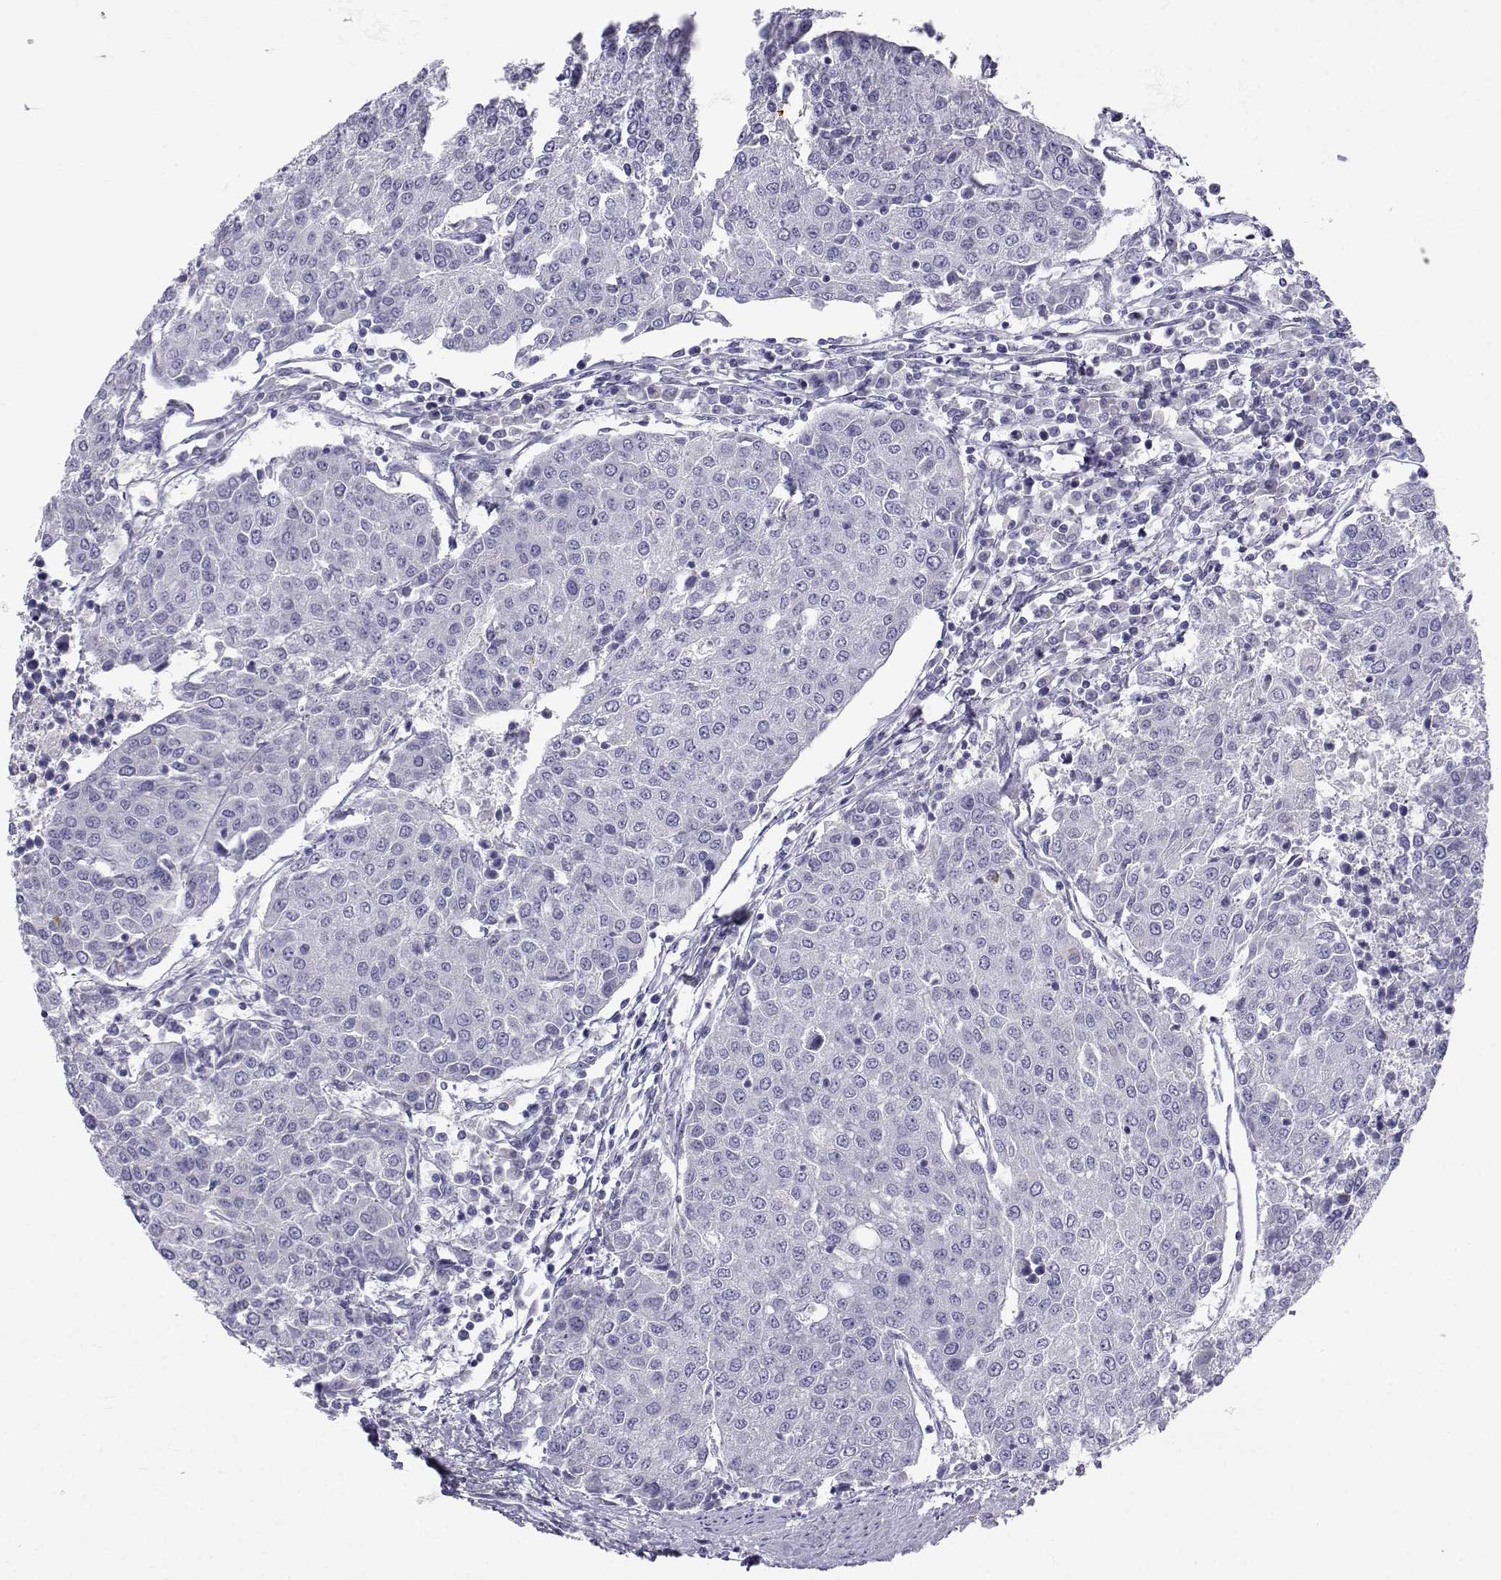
{"staining": {"intensity": "negative", "quantity": "none", "location": "none"}, "tissue": "urothelial cancer", "cell_type": "Tumor cells", "image_type": "cancer", "snomed": [{"axis": "morphology", "description": "Urothelial carcinoma, High grade"}, {"axis": "topography", "description": "Urinary bladder"}], "caption": "There is no significant expression in tumor cells of high-grade urothelial carcinoma.", "gene": "SLC6A3", "patient": {"sex": "female", "age": 85}}